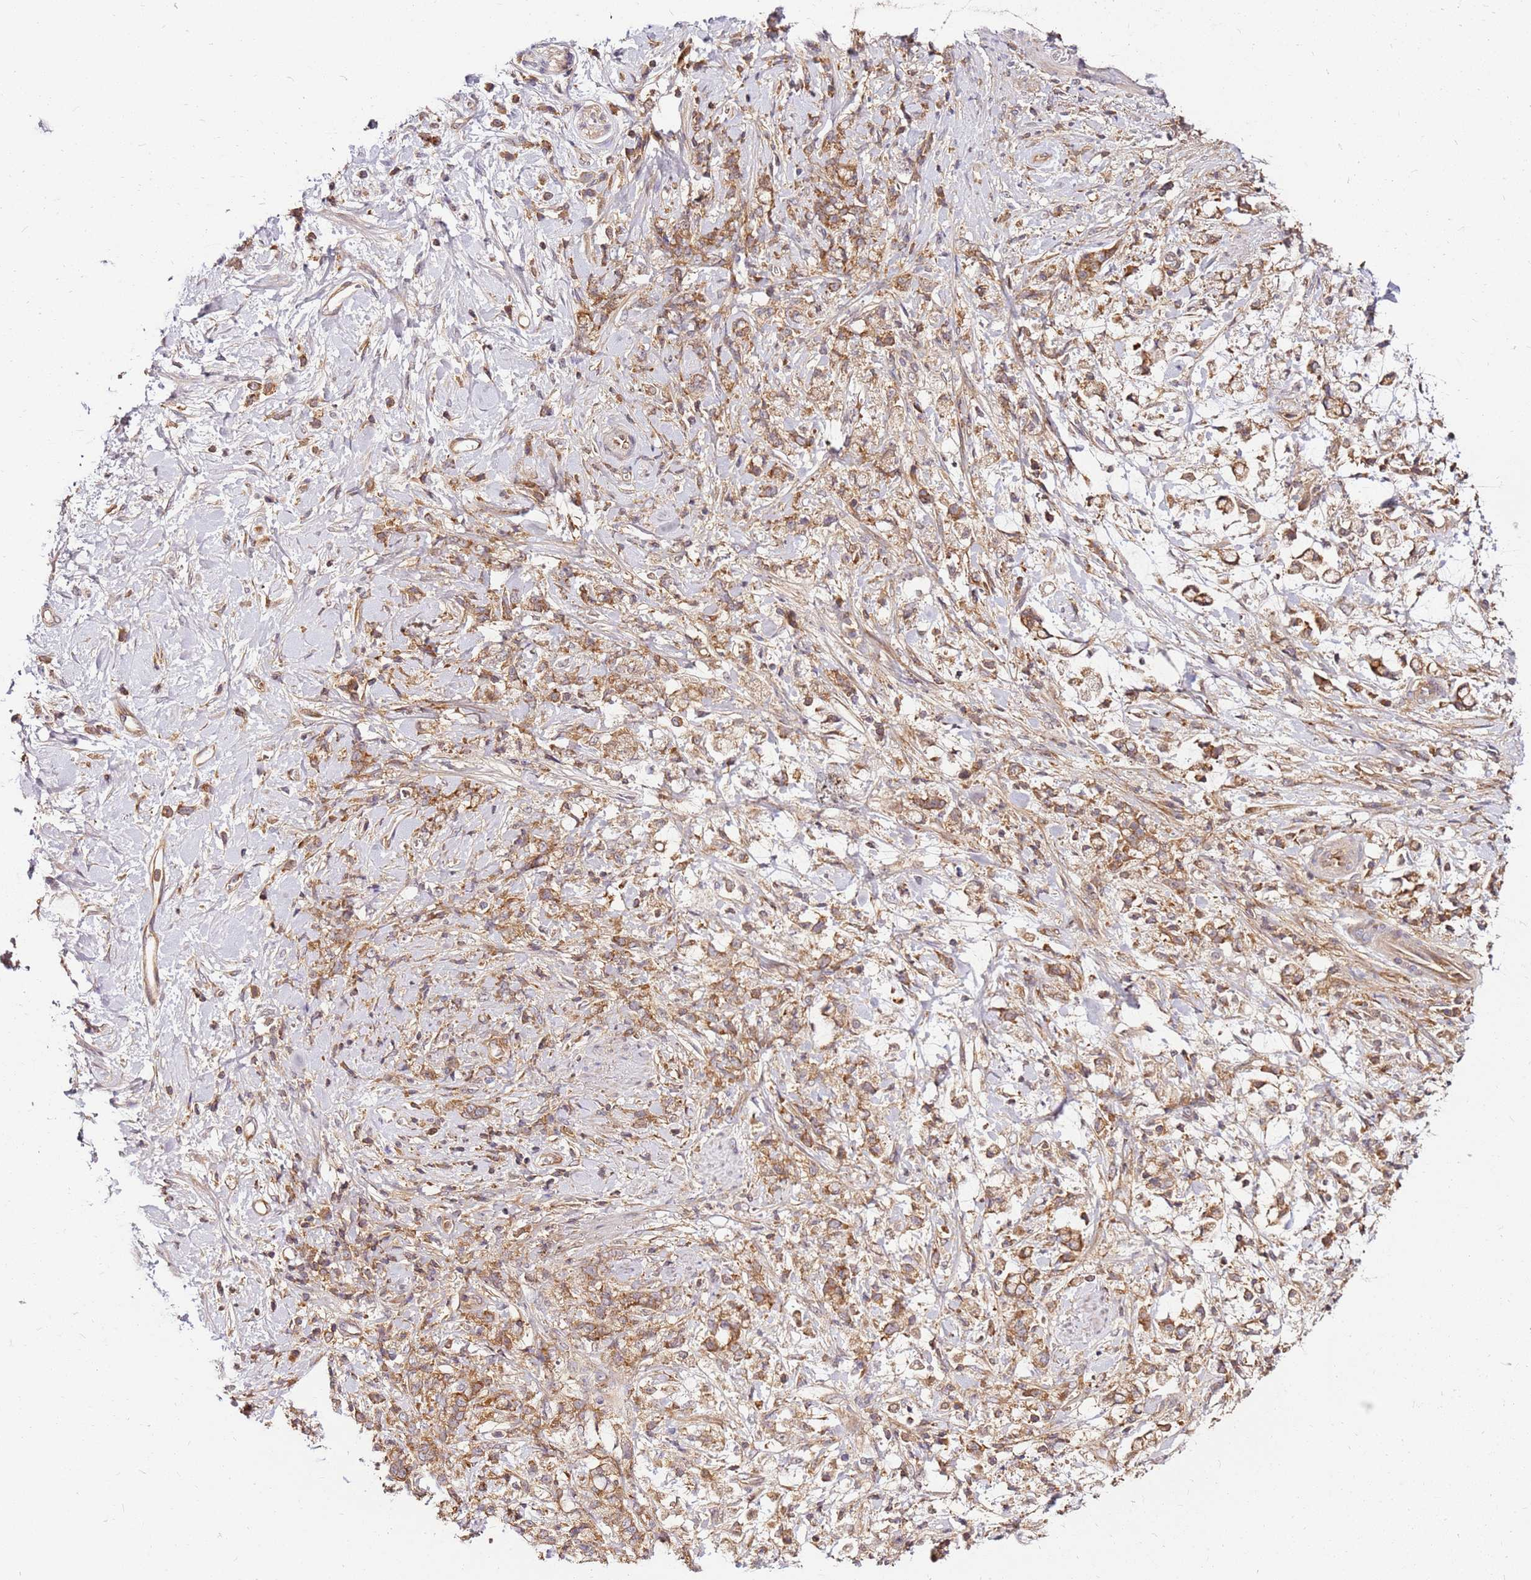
{"staining": {"intensity": "moderate", "quantity": ">75%", "location": "cytoplasmic/membranous"}, "tissue": "stomach cancer", "cell_type": "Tumor cells", "image_type": "cancer", "snomed": [{"axis": "morphology", "description": "Adenocarcinoma, NOS"}, {"axis": "topography", "description": "Stomach"}], "caption": "Moderate cytoplasmic/membranous expression is seen in about >75% of tumor cells in stomach cancer (adenocarcinoma).", "gene": "PIH1D1", "patient": {"sex": "female", "age": 60}}